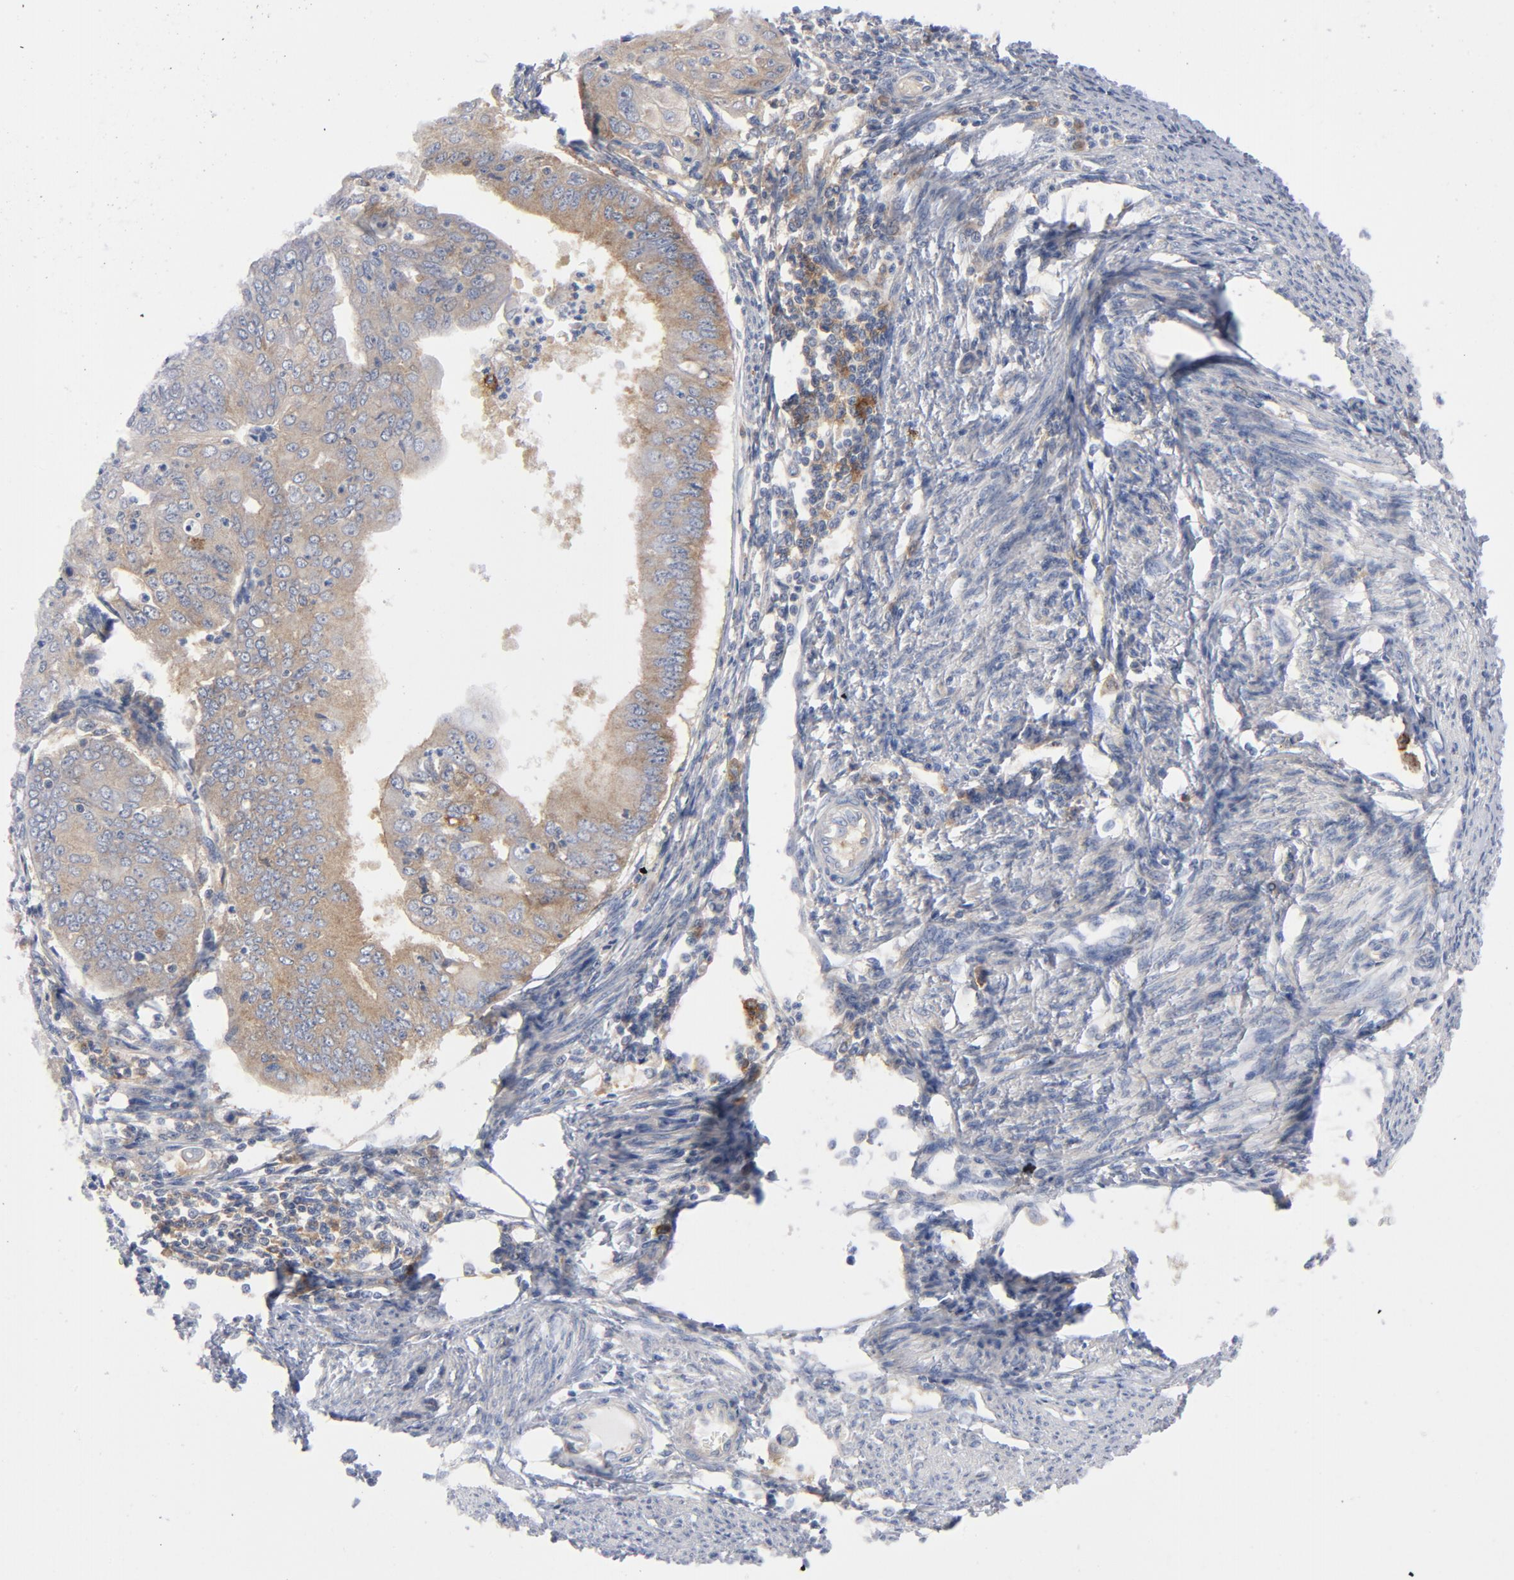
{"staining": {"intensity": "weak", "quantity": "25%-75%", "location": "cytoplasmic/membranous"}, "tissue": "endometrial cancer", "cell_type": "Tumor cells", "image_type": "cancer", "snomed": [{"axis": "morphology", "description": "Adenocarcinoma, NOS"}, {"axis": "topography", "description": "Endometrium"}], "caption": "Immunohistochemical staining of human adenocarcinoma (endometrial) displays weak cytoplasmic/membranous protein positivity in approximately 25%-75% of tumor cells. The staining was performed using DAB, with brown indicating positive protein expression. Nuclei are stained blue with hematoxylin.", "gene": "CD86", "patient": {"sex": "female", "age": 79}}